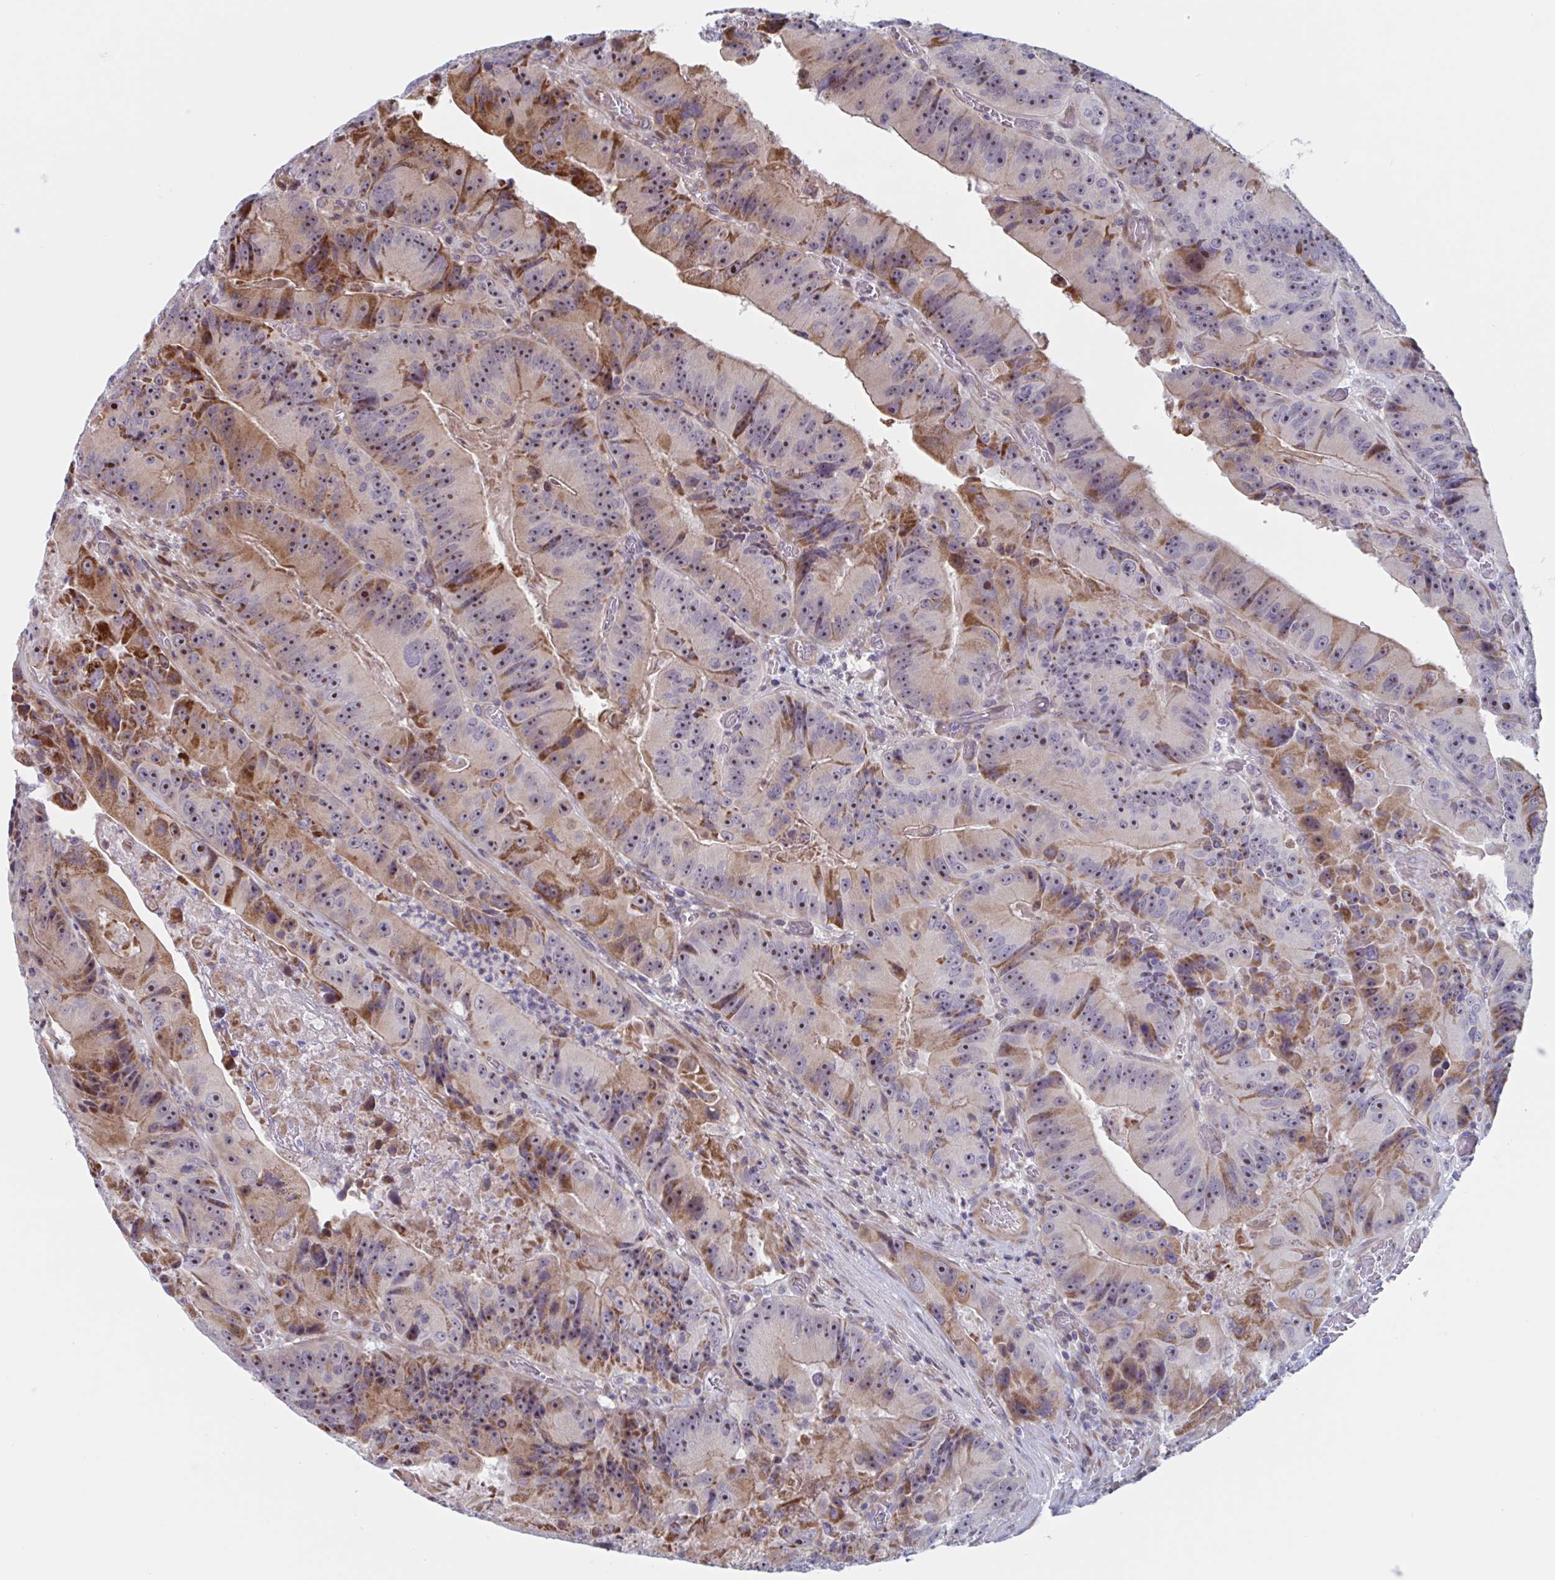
{"staining": {"intensity": "moderate", "quantity": ">75%", "location": "cytoplasmic/membranous,nuclear"}, "tissue": "colorectal cancer", "cell_type": "Tumor cells", "image_type": "cancer", "snomed": [{"axis": "morphology", "description": "Adenocarcinoma, NOS"}, {"axis": "topography", "description": "Colon"}], "caption": "High-magnification brightfield microscopy of colorectal cancer (adenocarcinoma) stained with DAB (brown) and counterstained with hematoxylin (blue). tumor cells exhibit moderate cytoplasmic/membranous and nuclear expression is seen in about>75% of cells.", "gene": "DUXA", "patient": {"sex": "female", "age": 86}}